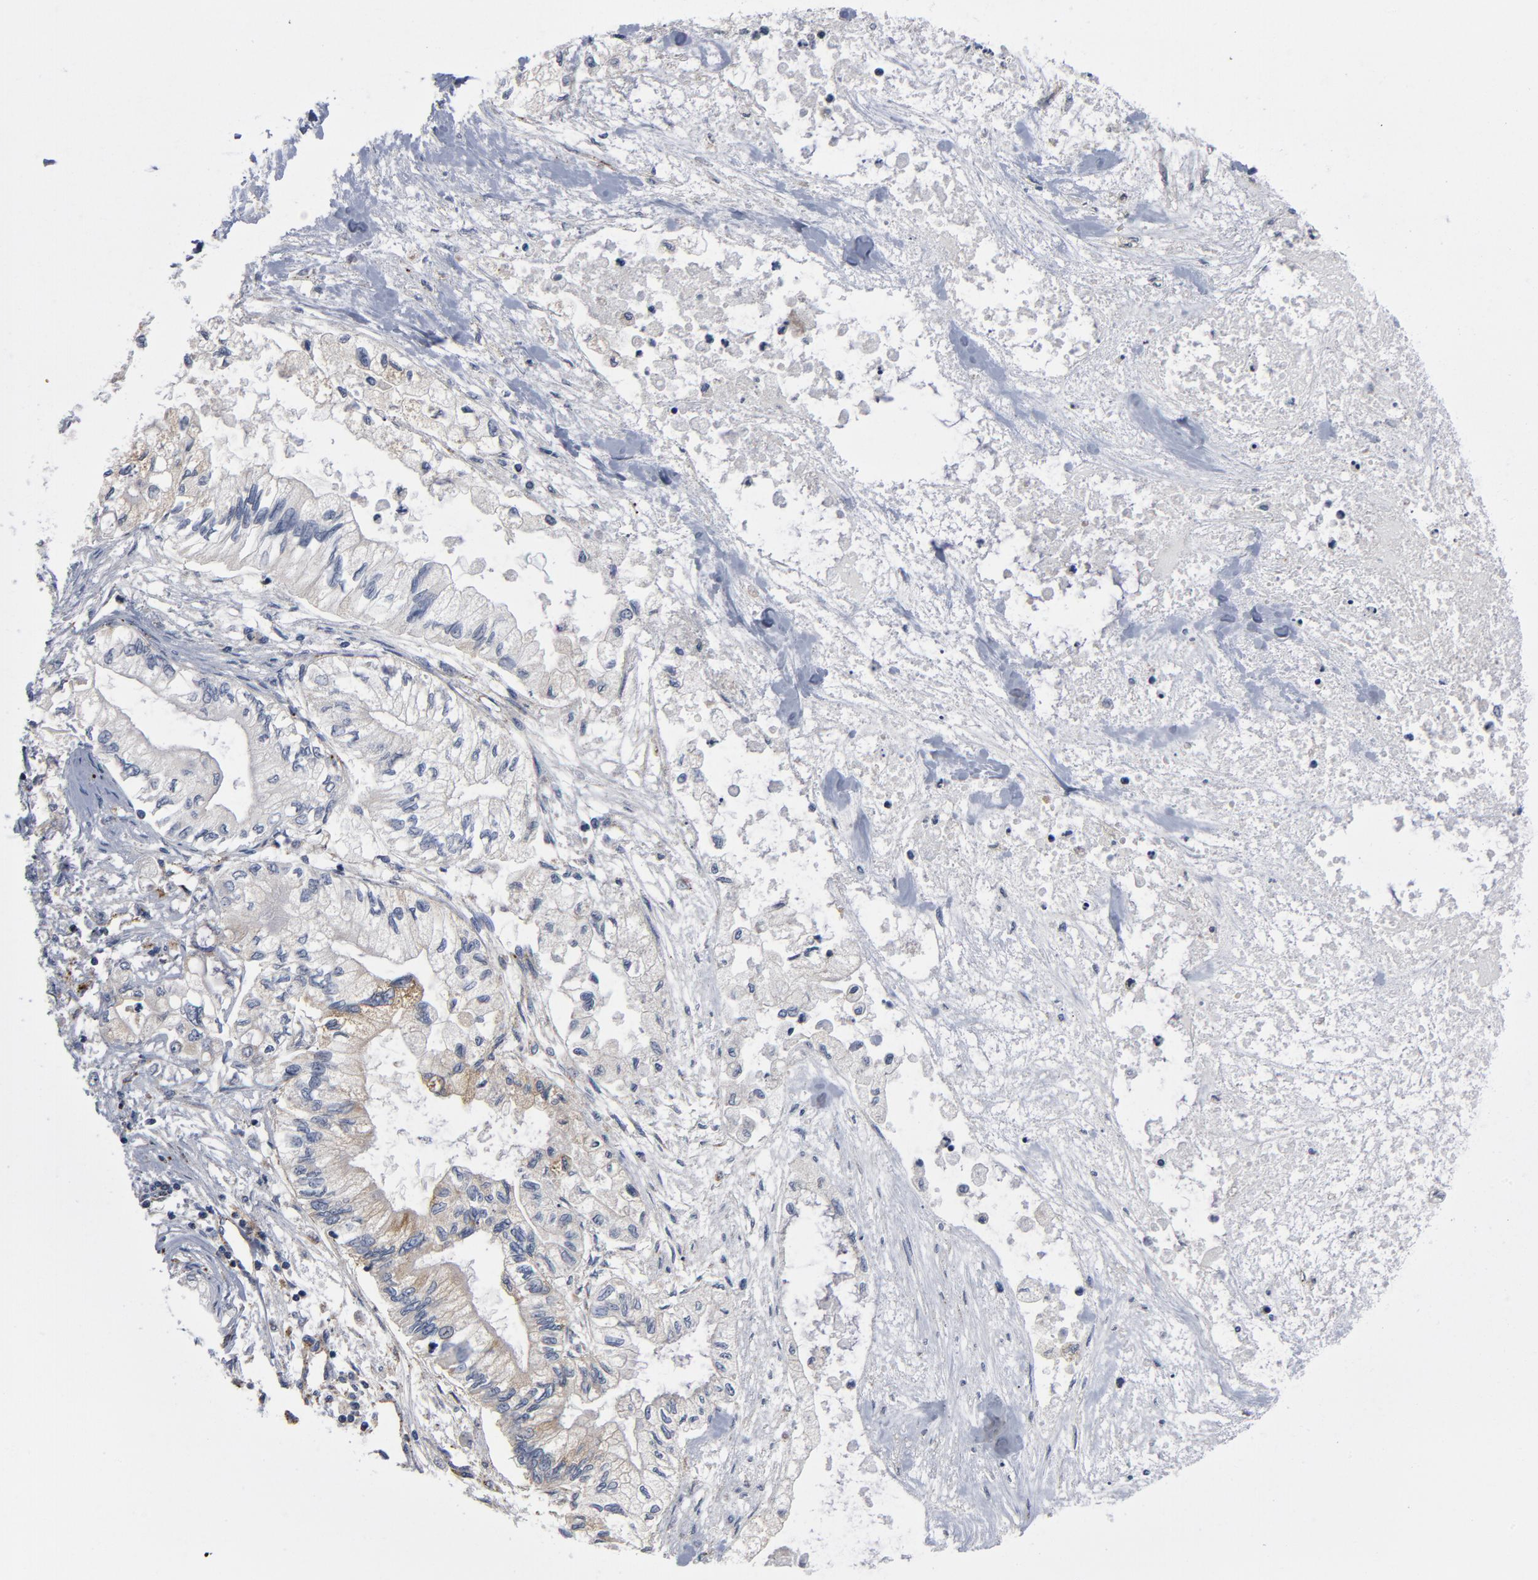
{"staining": {"intensity": "negative", "quantity": "none", "location": "none"}, "tissue": "pancreatic cancer", "cell_type": "Tumor cells", "image_type": "cancer", "snomed": [{"axis": "morphology", "description": "Adenocarcinoma, NOS"}, {"axis": "topography", "description": "Pancreas"}], "caption": "DAB immunohistochemical staining of pancreatic adenocarcinoma exhibits no significant expression in tumor cells.", "gene": "AKT2", "patient": {"sex": "male", "age": 79}}